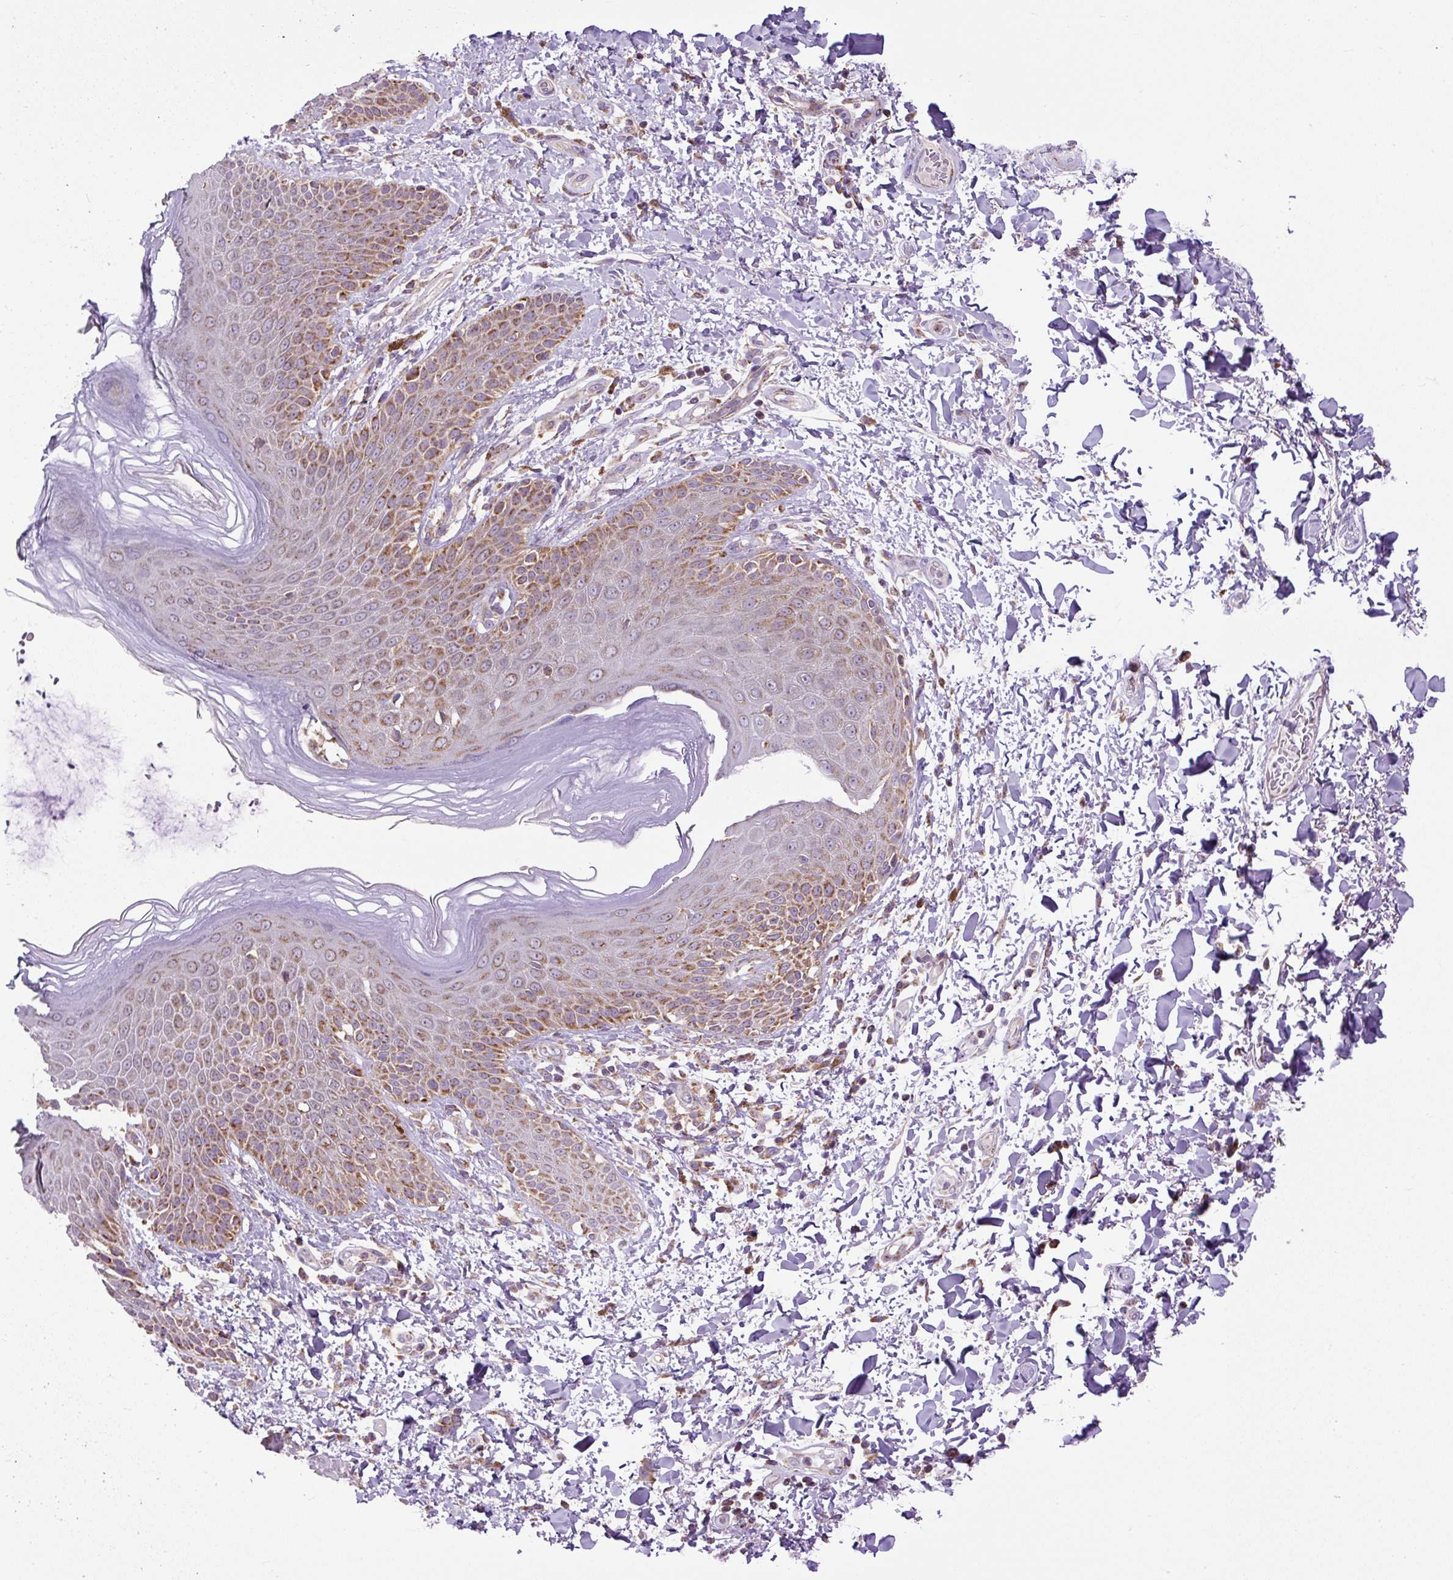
{"staining": {"intensity": "moderate", "quantity": "25%-75%", "location": "cytoplasmic/membranous"}, "tissue": "skin", "cell_type": "Epidermal cells", "image_type": "normal", "snomed": [{"axis": "morphology", "description": "Normal tissue, NOS"}, {"axis": "topography", "description": "Peripheral nerve tissue"}], "caption": "IHC micrograph of normal human skin stained for a protein (brown), which exhibits medium levels of moderate cytoplasmic/membranous staining in approximately 25%-75% of epidermal cells.", "gene": "TM2D3", "patient": {"sex": "male", "age": 51}}